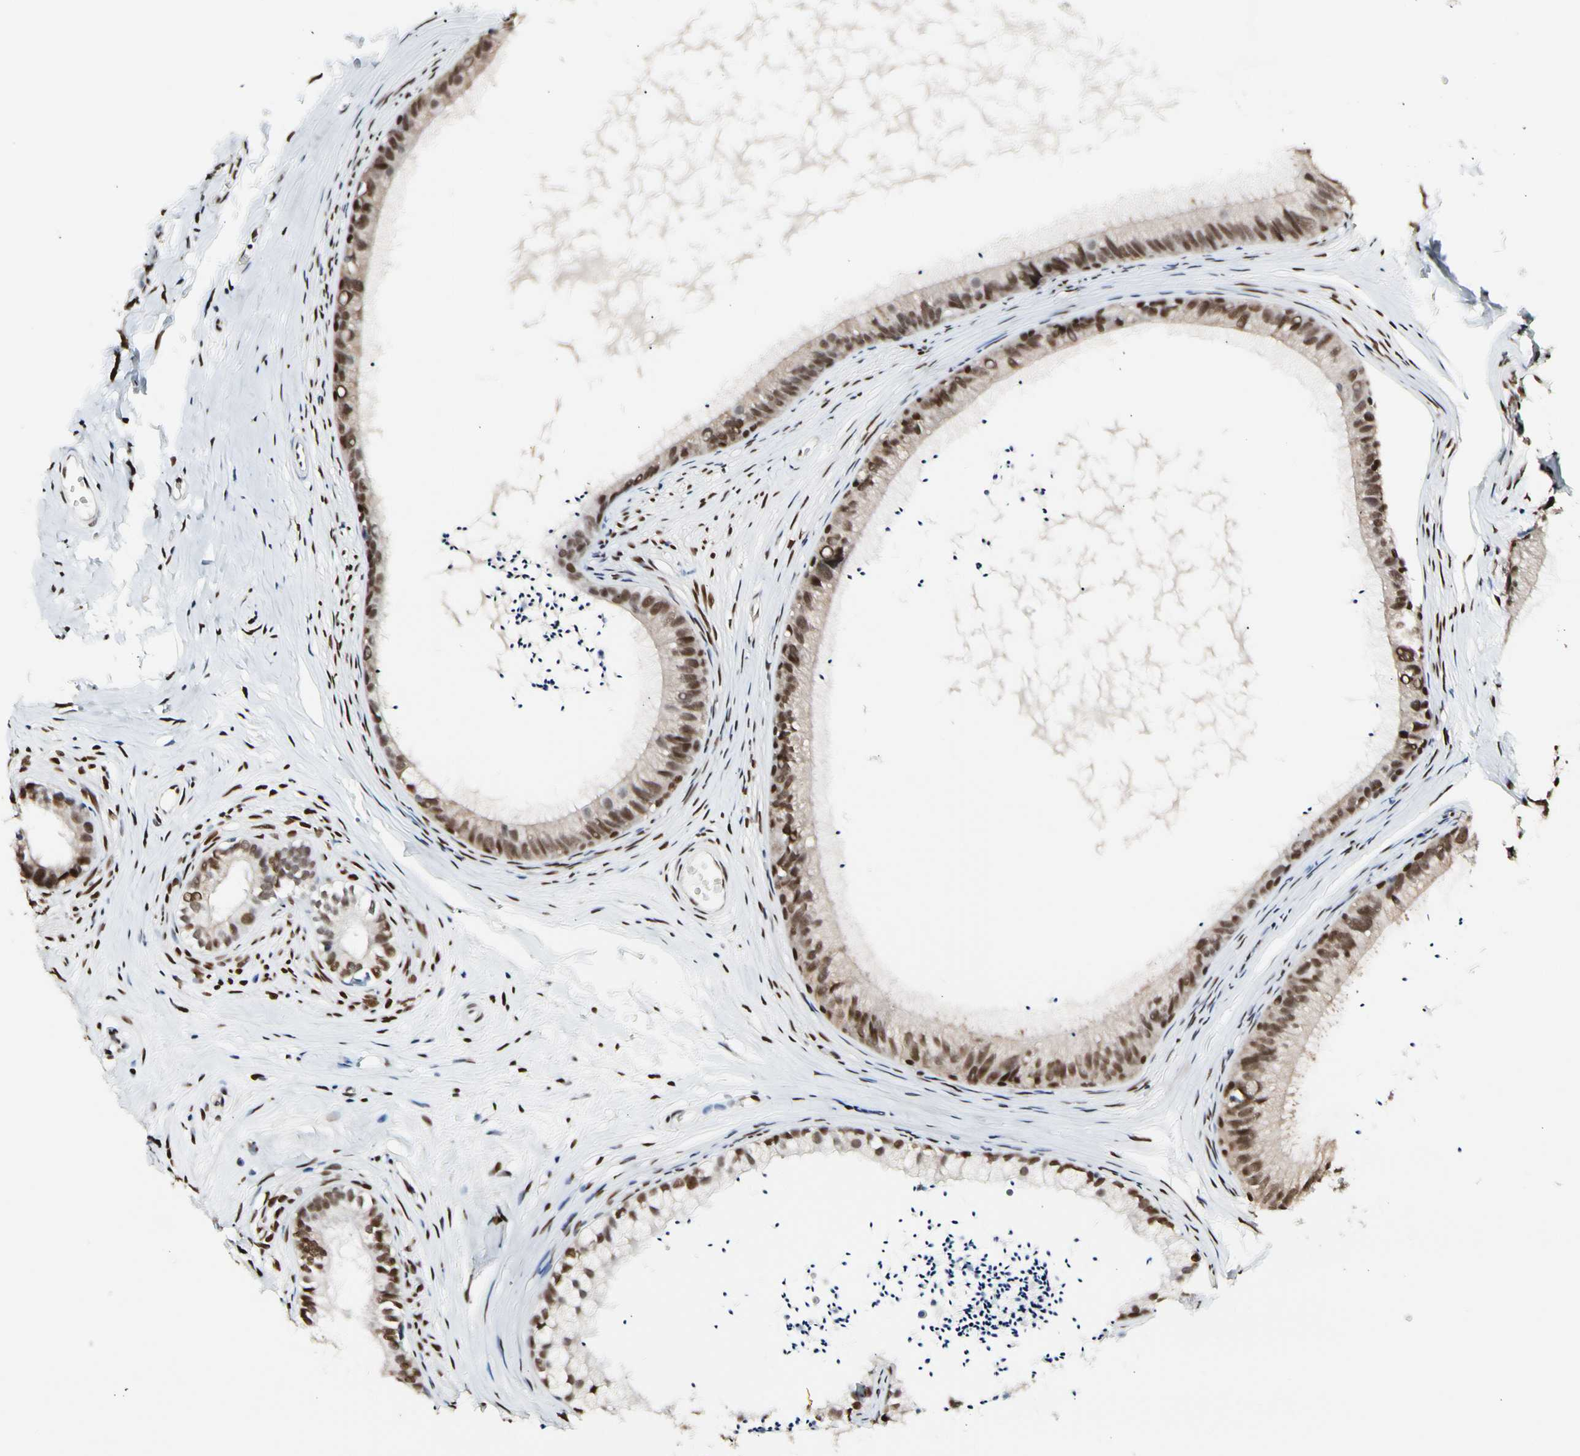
{"staining": {"intensity": "moderate", "quantity": ">75%", "location": "nuclear"}, "tissue": "epididymis", "cell_type": "Glandular cells", "image_type": "normal", "snomed": [{"axis": "morphology", "description": "Normal tissue, NOS"}, {"axis": "topography", "description": "Epididymis"}], "caption": "Brown immunohistochemical staining in benign human epididymis shows moderate nuclear staining in approximately >75% of glandular cells. (brown staining indicates protein expression, while blue staining denotes nuclei).", "gene": "NFIA", "patient": {"sex": "male", "age": 56}}